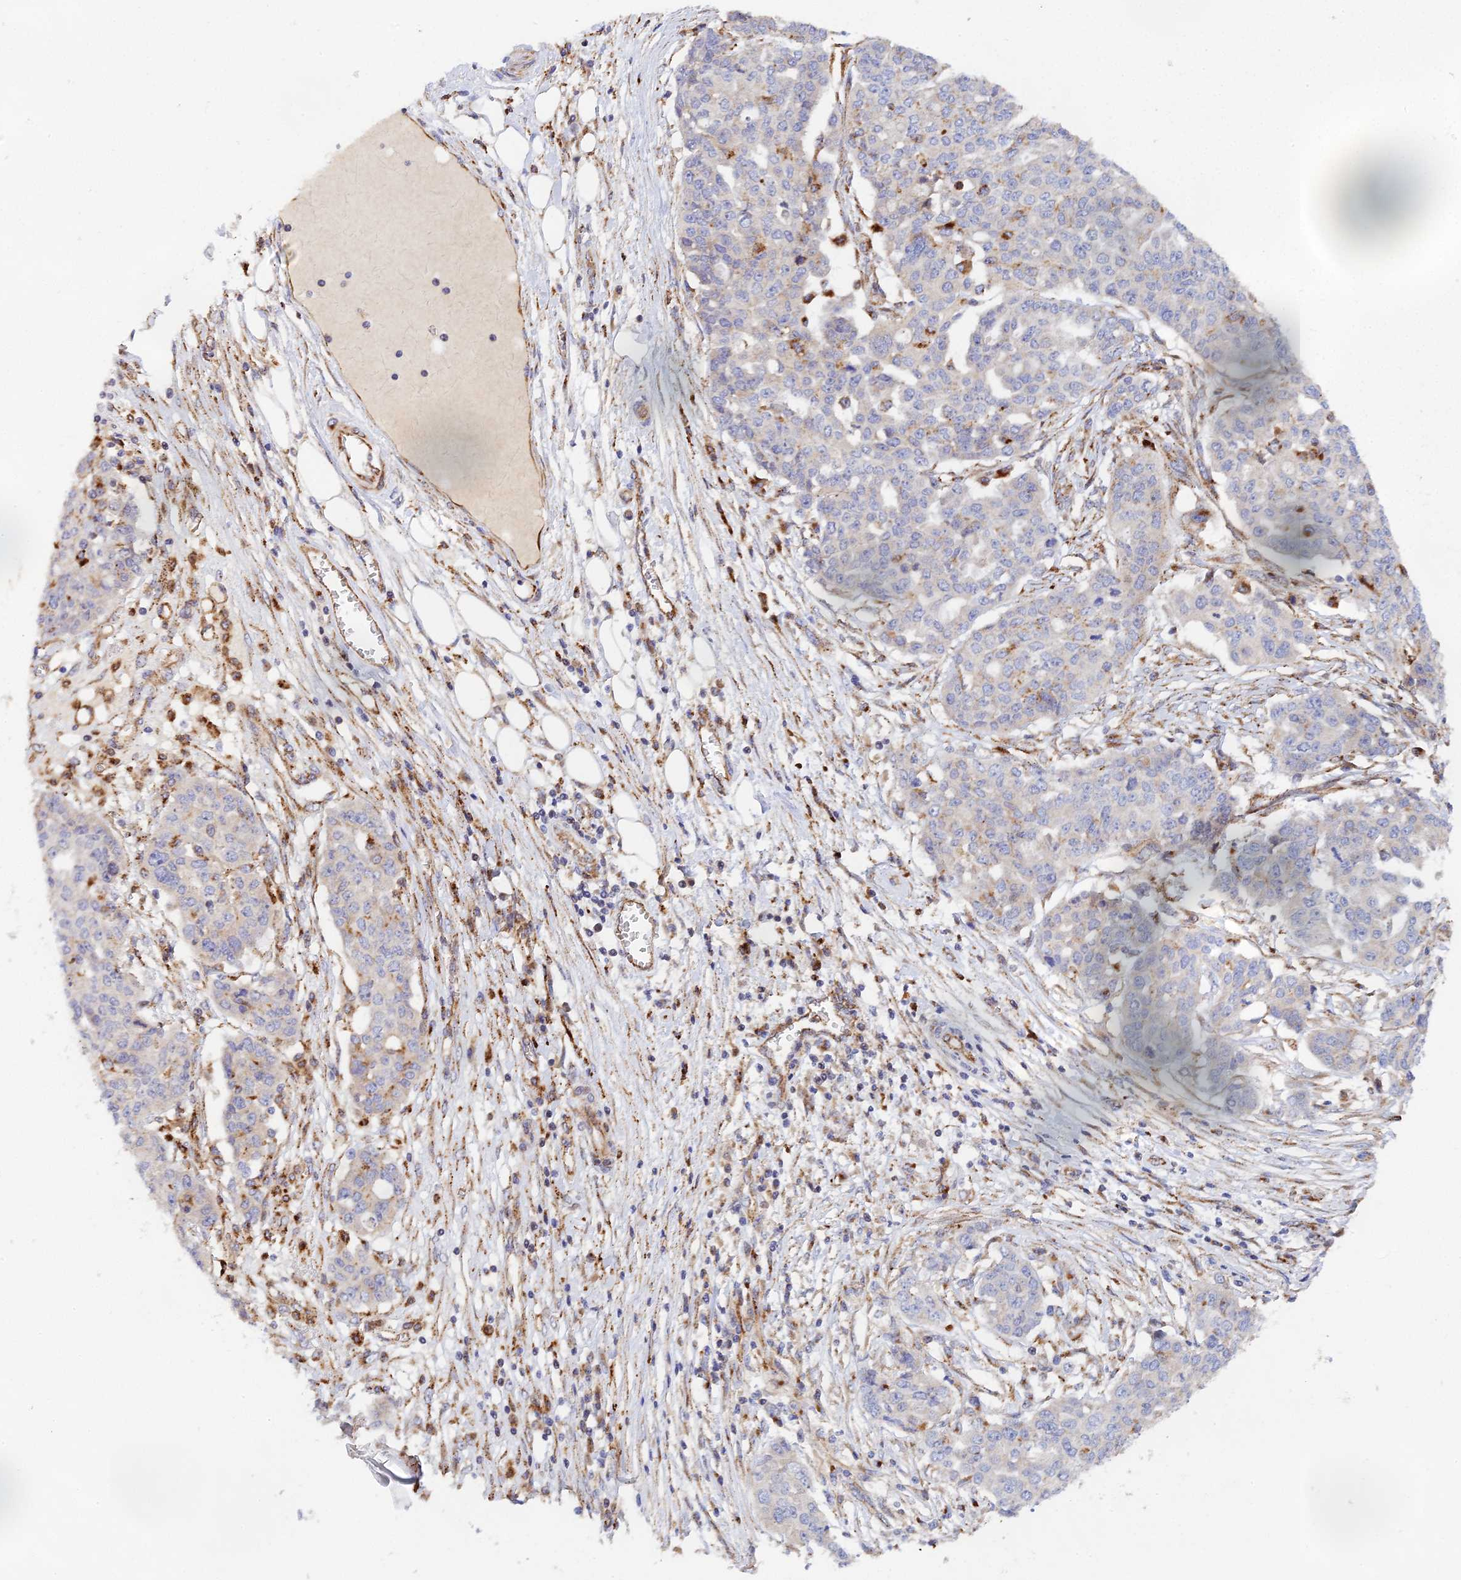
{"staining": {"intensity": "negative", "quantity": "none", "location": "none"}, "tissue": "ovarian cancer", "cell_type": "Tumor cells", "image_type": "cancer", "snomed": [{"axis": "morphology", "description": "Cystadenocarcinoma, serous, NOS"}, {"axis": "topography", "description": "Soft tissue"}, {"axis": "topography", "description": "Ovary"}], "caption": "Immunohistochemical staining of ovarian serous cystadenocarcinoma exhibits no significant expression in tumor cells.", "gene": "PPP2R3C", "patient": {"sex": "female", "age": 57}}